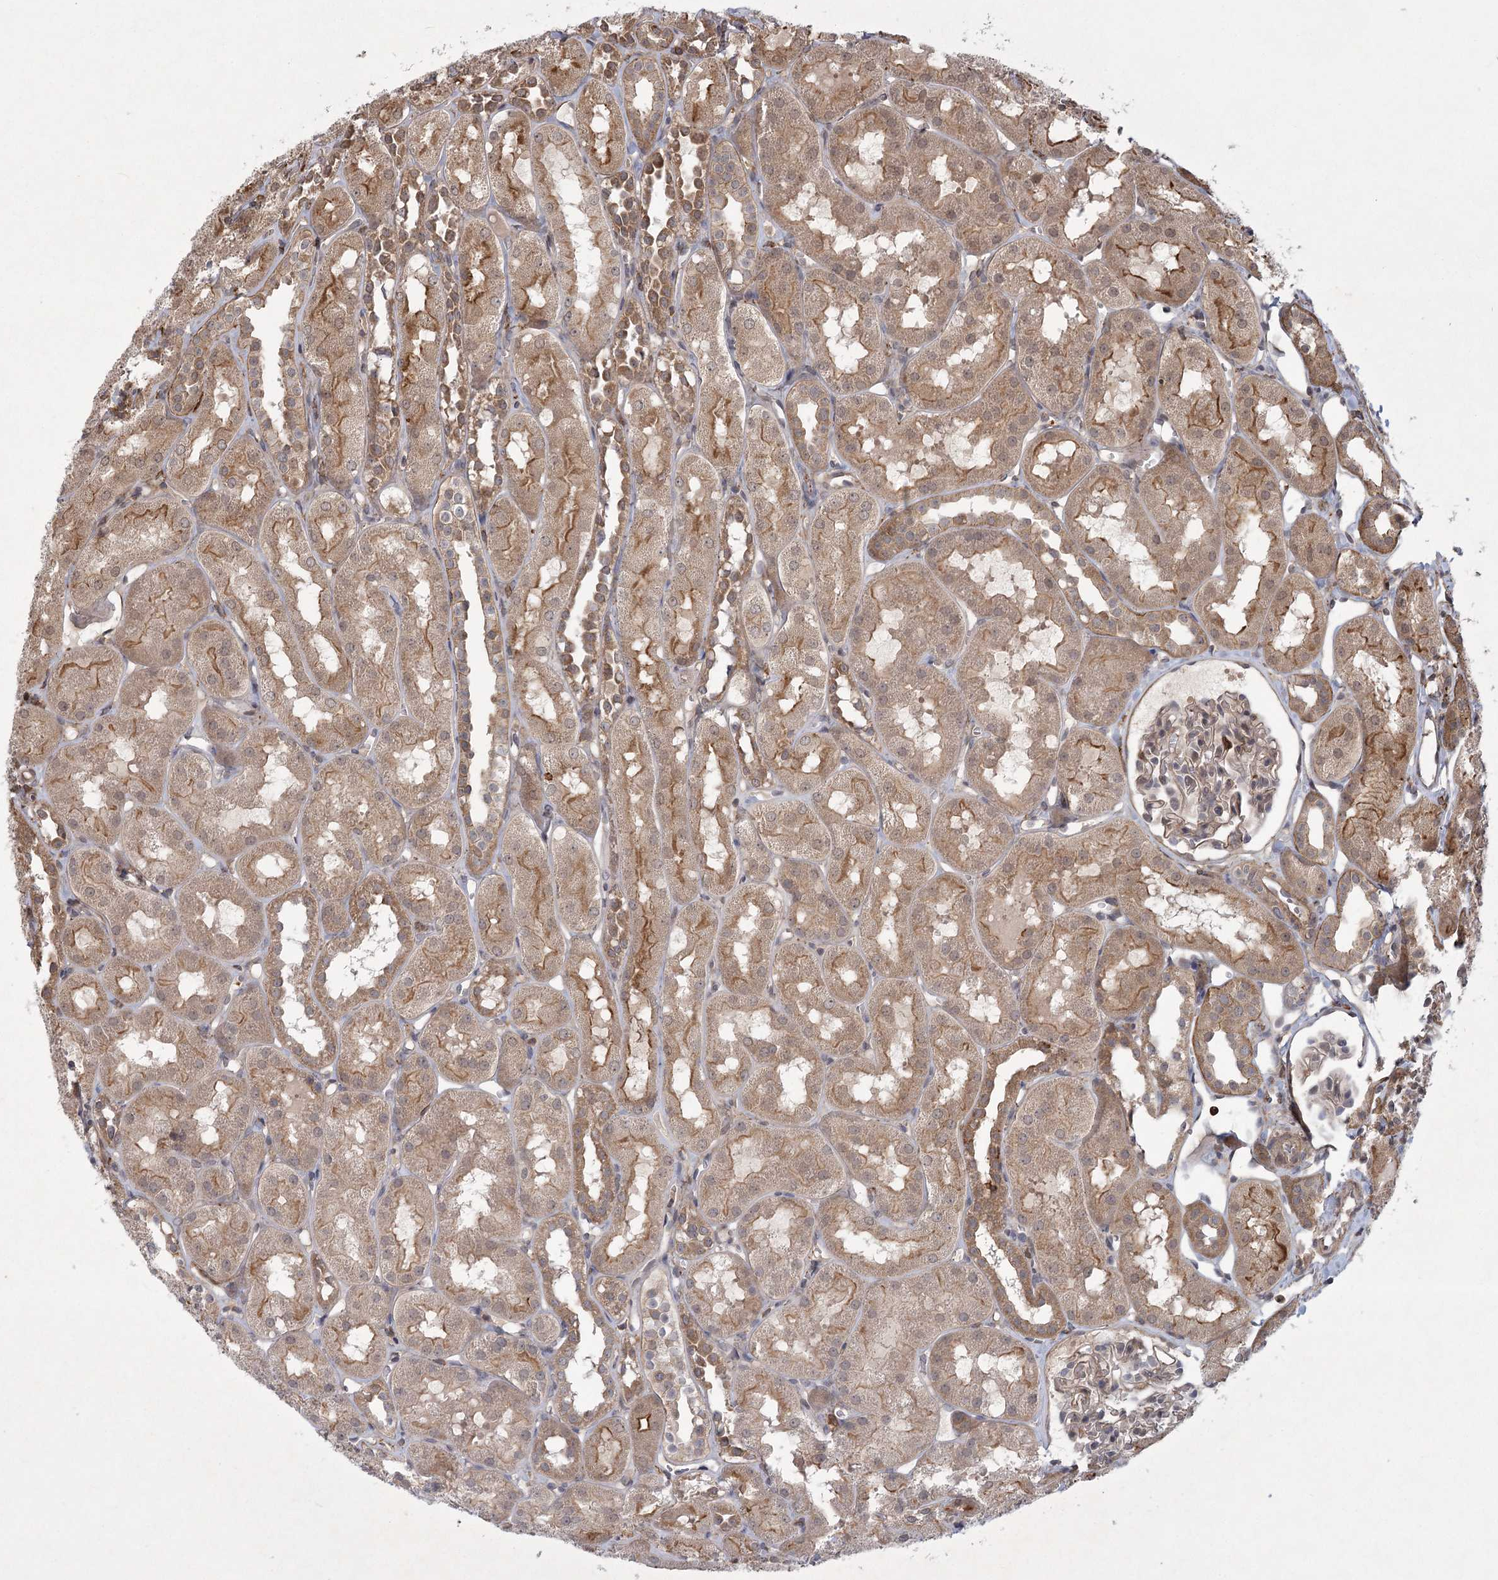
{"staining": {"intensity": "negative", "quantity": "none", "location": "none"}, "tissue": "kidney", "cell_type": "Cells in glomeruli", "image_type": "normal", "snomed": [{"axis": "morphology", "description": "Normal tissue, NOS"}, {"axis": "topography", "description": "Kidney"}, {"axis": "topography", "description": "Urinary bladder"}], "caption": "High power microscopy micrograph of an immunohistochemistry (IHC) micrograph of normal kidney, revealing no significant positivity in cells in glomeruli.", "gene": "MEPE", "patient": {"sex": "male", "age": 16}}